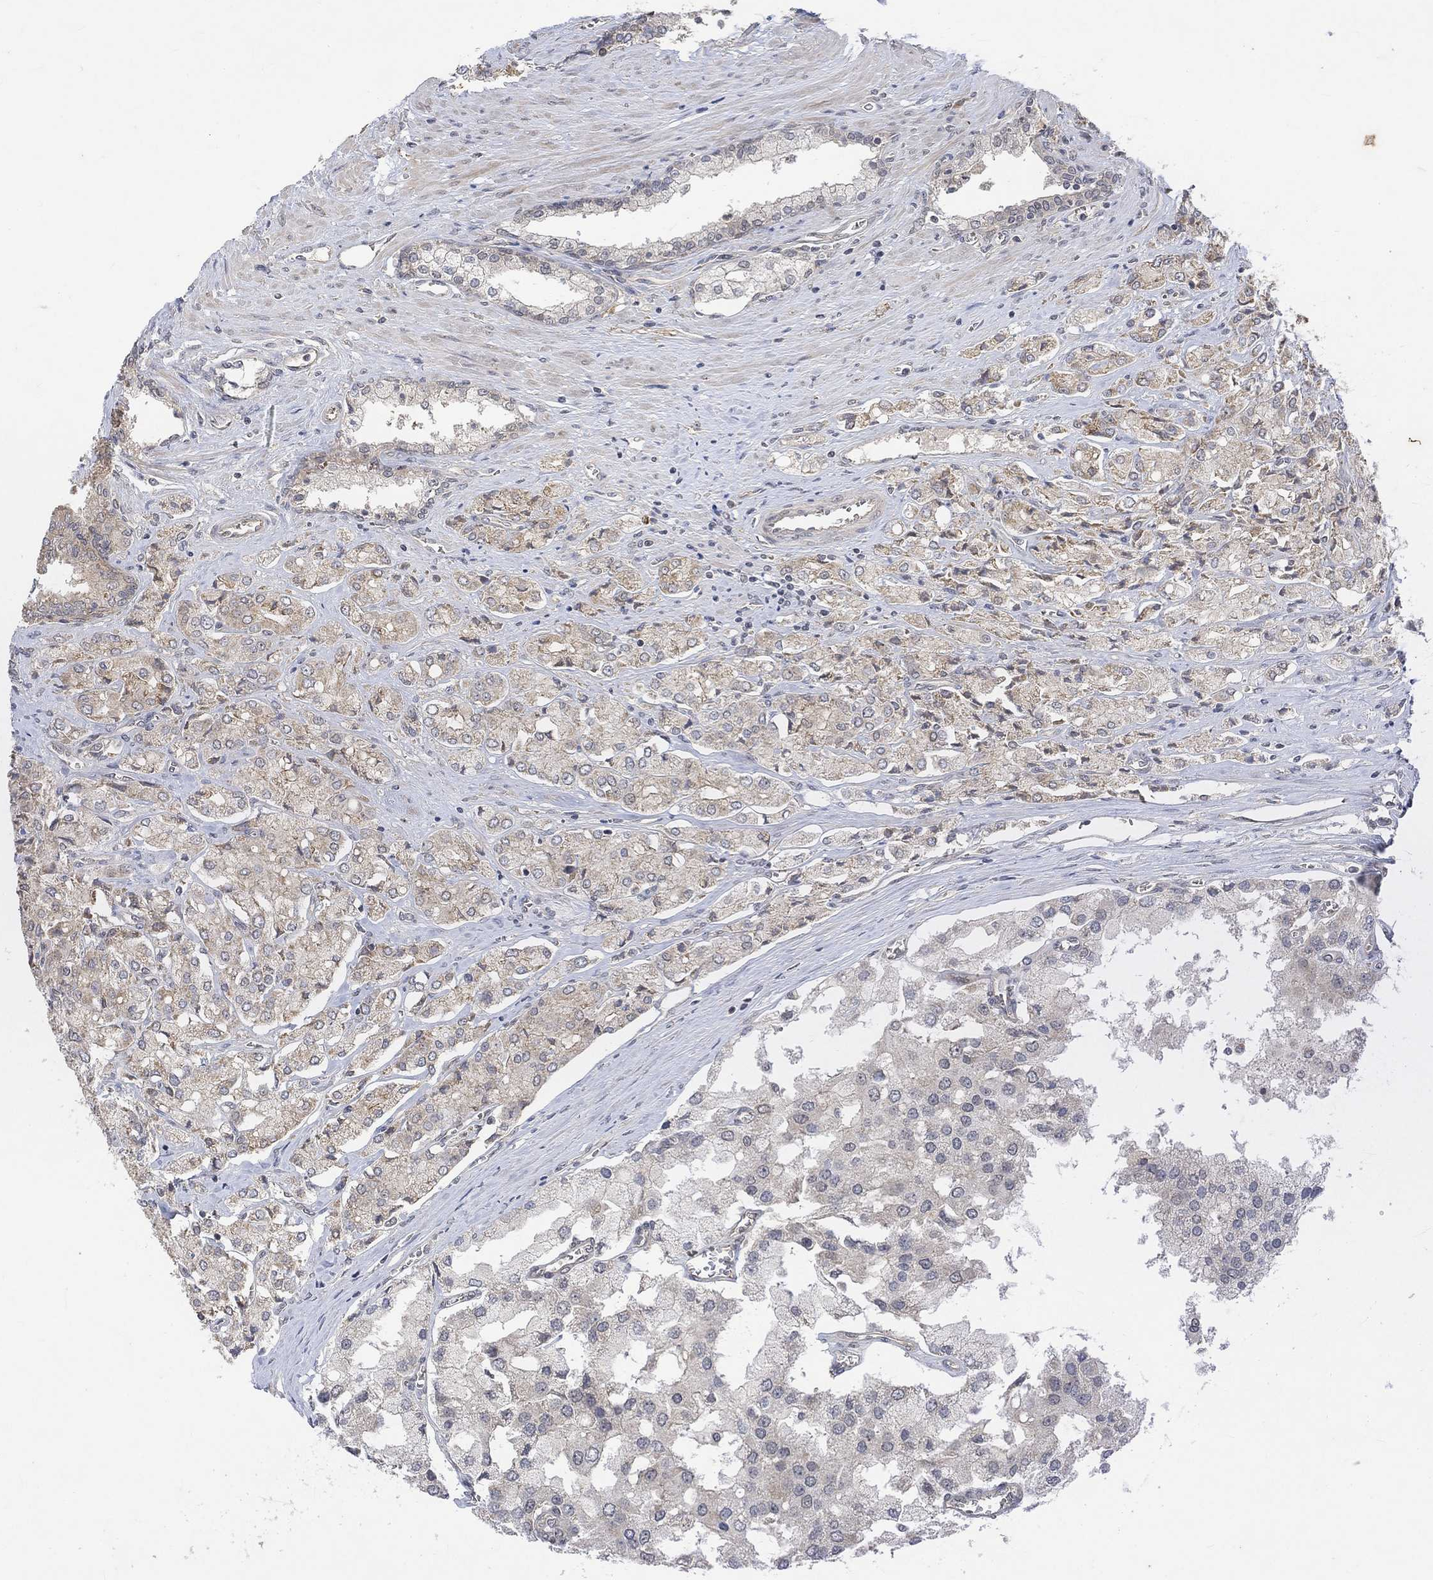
{"staining": {"intensity": "weak", "quantity": "25%-75%", "location": "cytoplasmic/membranous"}, "tissue": "prostate cancer", "cell_type": "Tumor cells", "image_type": "cancer", "snomed": [{"axis": "morphology", "description": "Adenocarcinoma, NOS"}, {"axis": "topography", "description": "Prostate and seminal vesicle, NOS"}, {"axis": "topography", "description": "Prostate"}], "caption": "Immunohistochemical staining of human prostate adenocarcinoma shows low levels of weak cytoplasmic/membranous expression in approximately 25%-75% of tumor cells. (DAB (3,3'-diaminobenzidine) IHC with brightfield microscopy, high magnification).", "gene": "GRIN2D", "patient": {"sex": "male", "age": 67}}